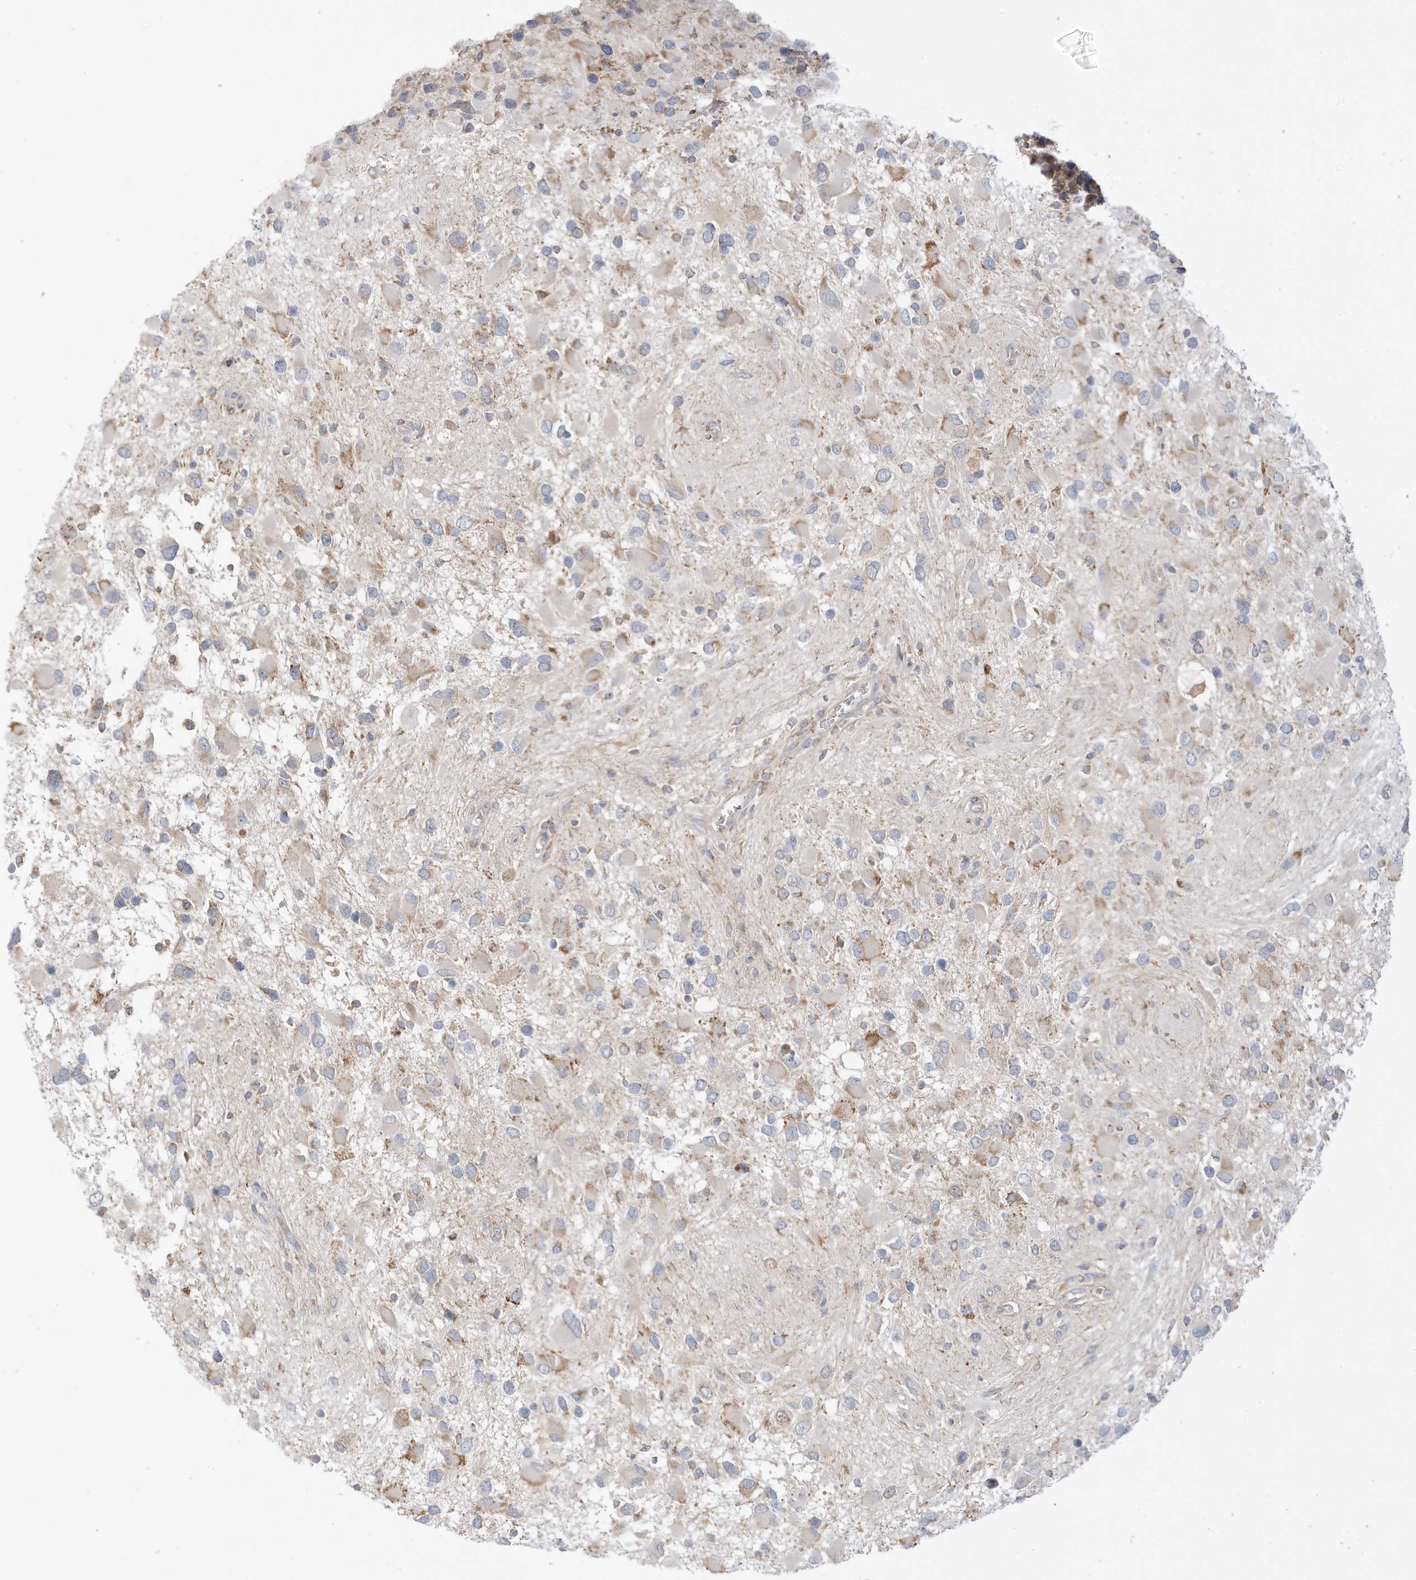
{"staining": {"intensity": "moderate", "quantity": "<25%", "location": "cytoplasmic/membranous"}, "tissue": "glioma", "cell_type": "Tumor cells", "image_type": "cancer", "snomed": [{"axis": "morphology", "description": "Glioma, malignant, High grade"}, {"axis": "topography", "description": "Brain"}], "caption": "Human malignant glioma (high-grade) stained for a protein (brown) displays moderate cytoplasmic/membranous positive positivity in approximately <25% of tumor cells.", "gene": "NPPC", "patient": {"sex": "male", "age": 53}}